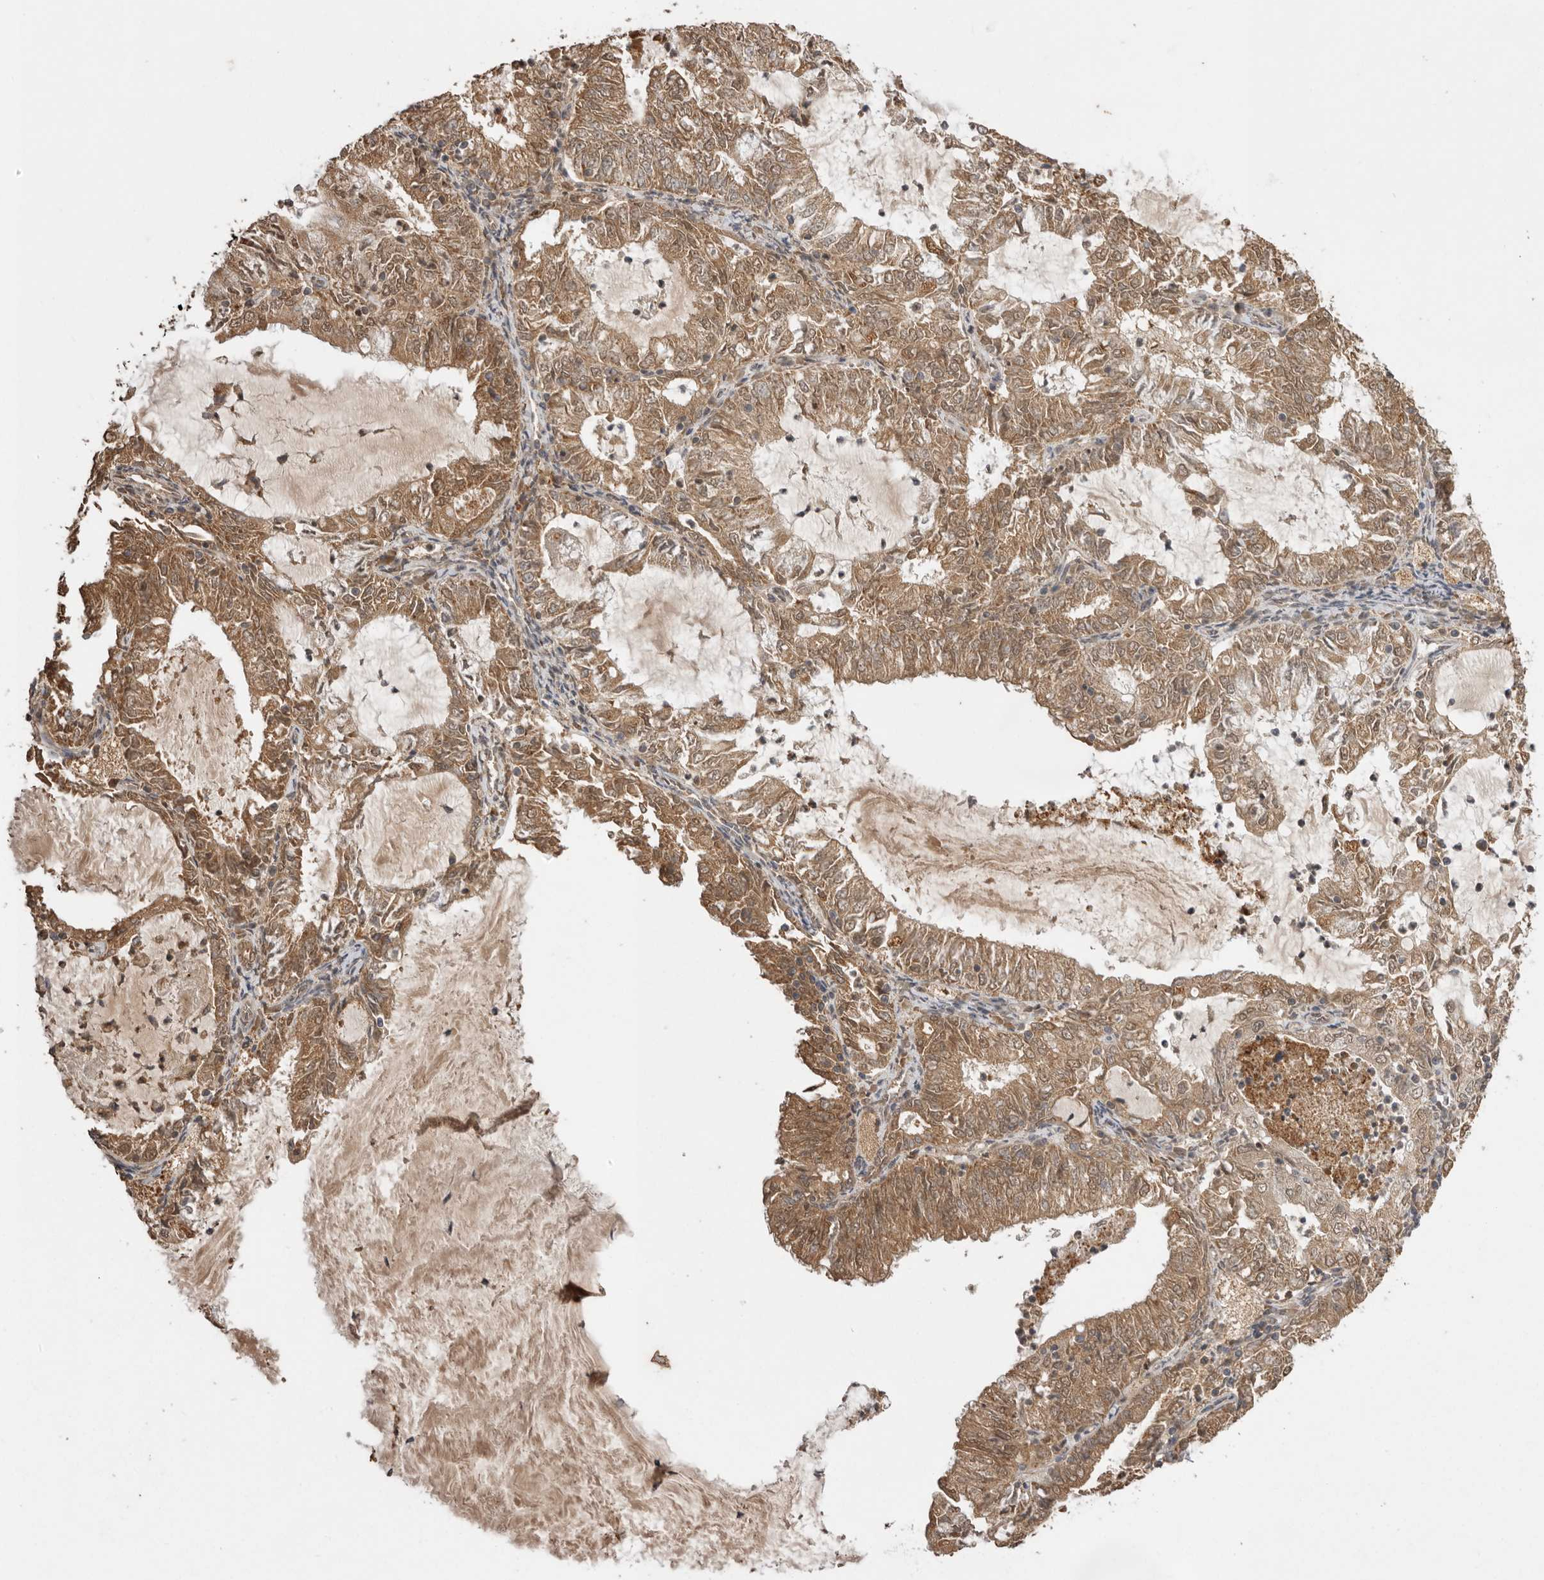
{"staining": {"intensity": "moderate", "quantity": ">75%", "location": "cytoplasmic/membranous,nuclear"}, "tissue": "endometrial cancer", "cell_type": "Tumor cells", "image_type": "cancer", "snomed": [{"axis": "morphology", "description": "Adenocarcinoma, NOS"}, {"axis": "topography", "description": "Endometrium"}], "caption": "Moderate cytoplasmic/membranous and nuclear protein staining is appreciated in approximately >75% of tumor cells in adenocarcinoma (endometrial).", "gene": "JAG2", "patient": {"sex": "female", "age": 57}}